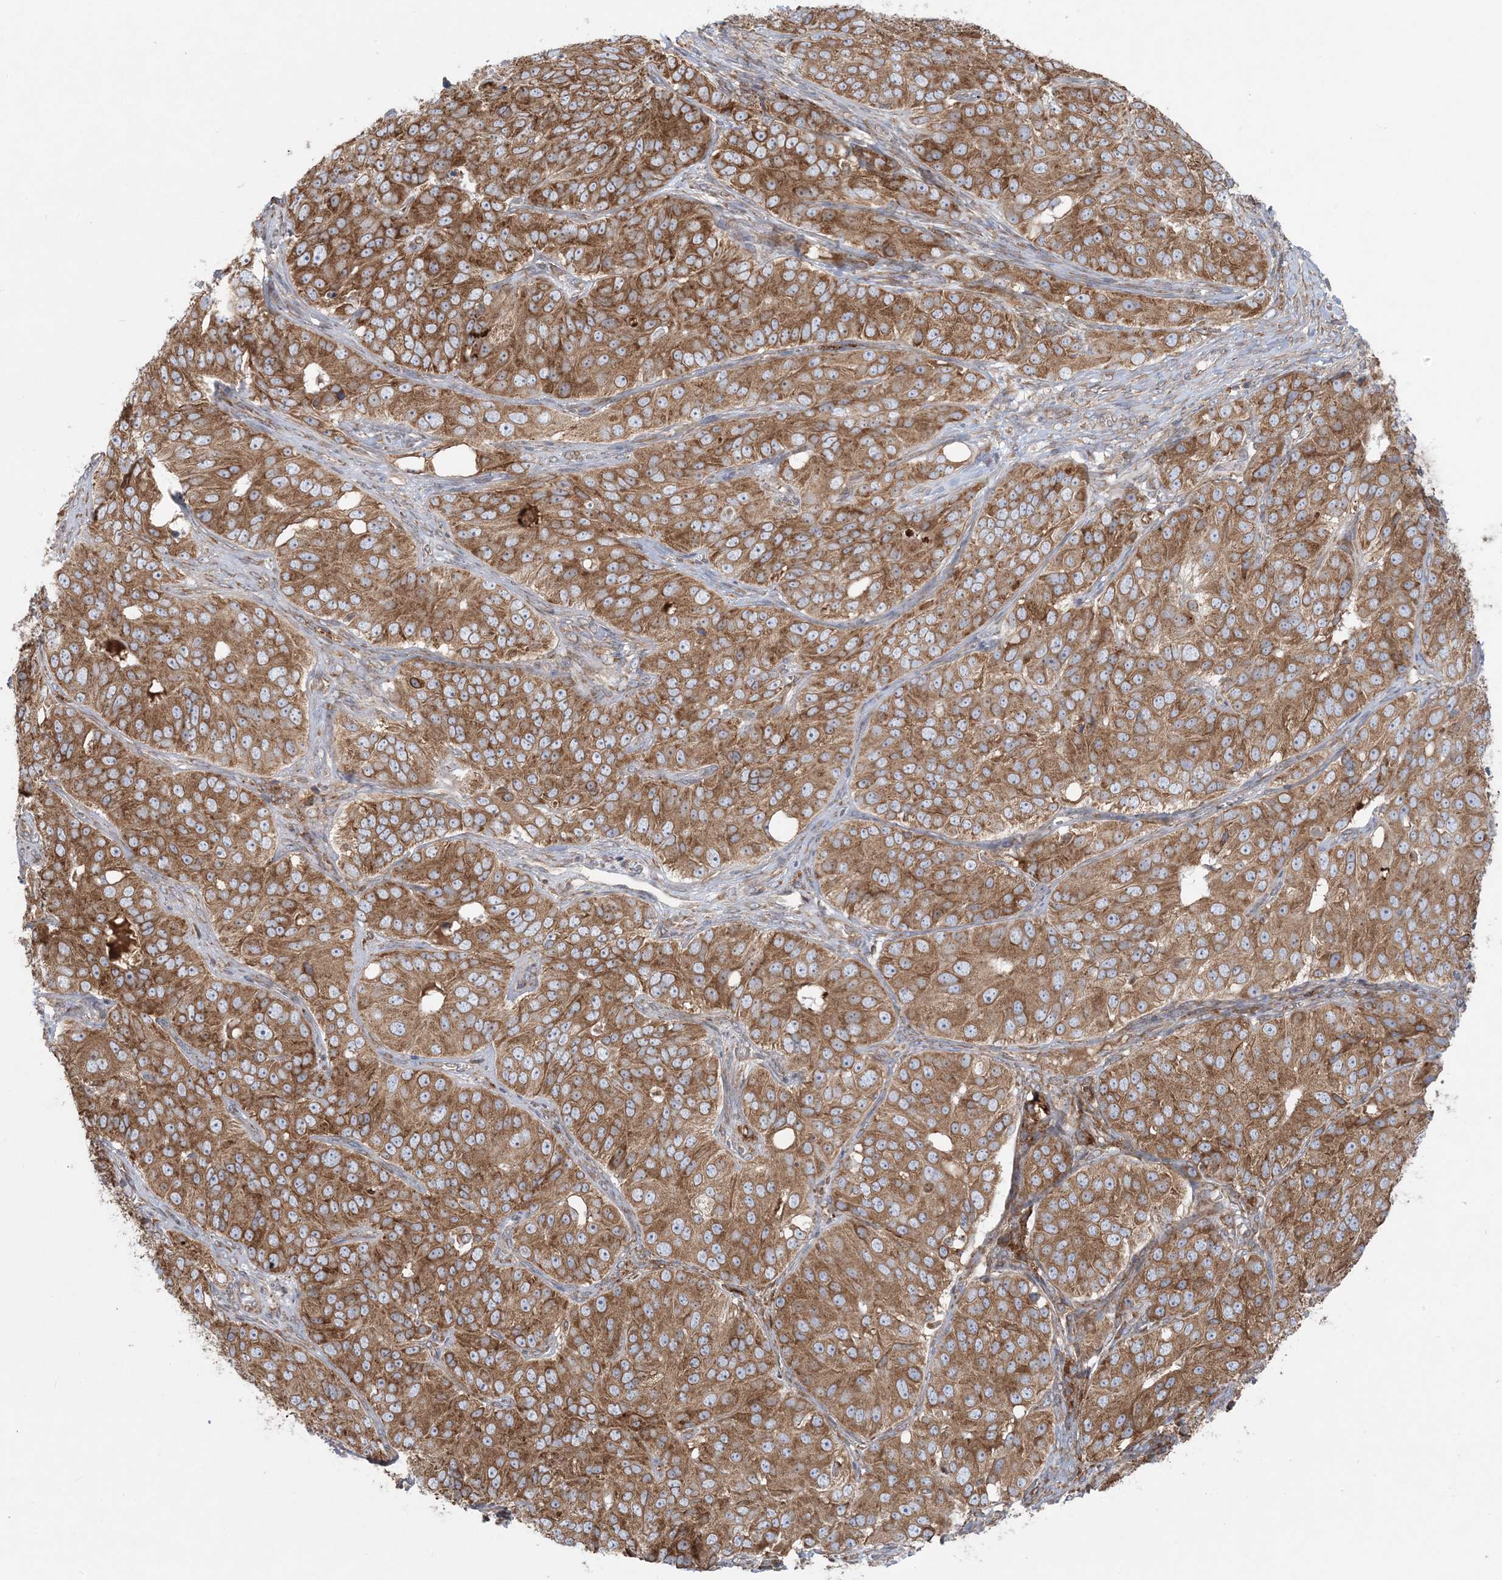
{"staining": {"intensity": "moderate", "quantity": ">75%", "location": "cytoplasmic/membranous"}, "tissue": "ovarian cancer", "cell_type": "Tumor cells", "image_type": "cancer", "snomed": [{"axis": "morphology", "description": "Carcinoma, endometroid"}, {"axis": "topography", "description": "Ovary"}], "caption": "There is medium levels of moderate cytoplasmic/membranous staining in tumor cells of ovarian cancer, as demonstrated by immunohistochemical staining (brown color).", "gene": "UBXN4", "patient": {"sex": "female", "age": 51}}